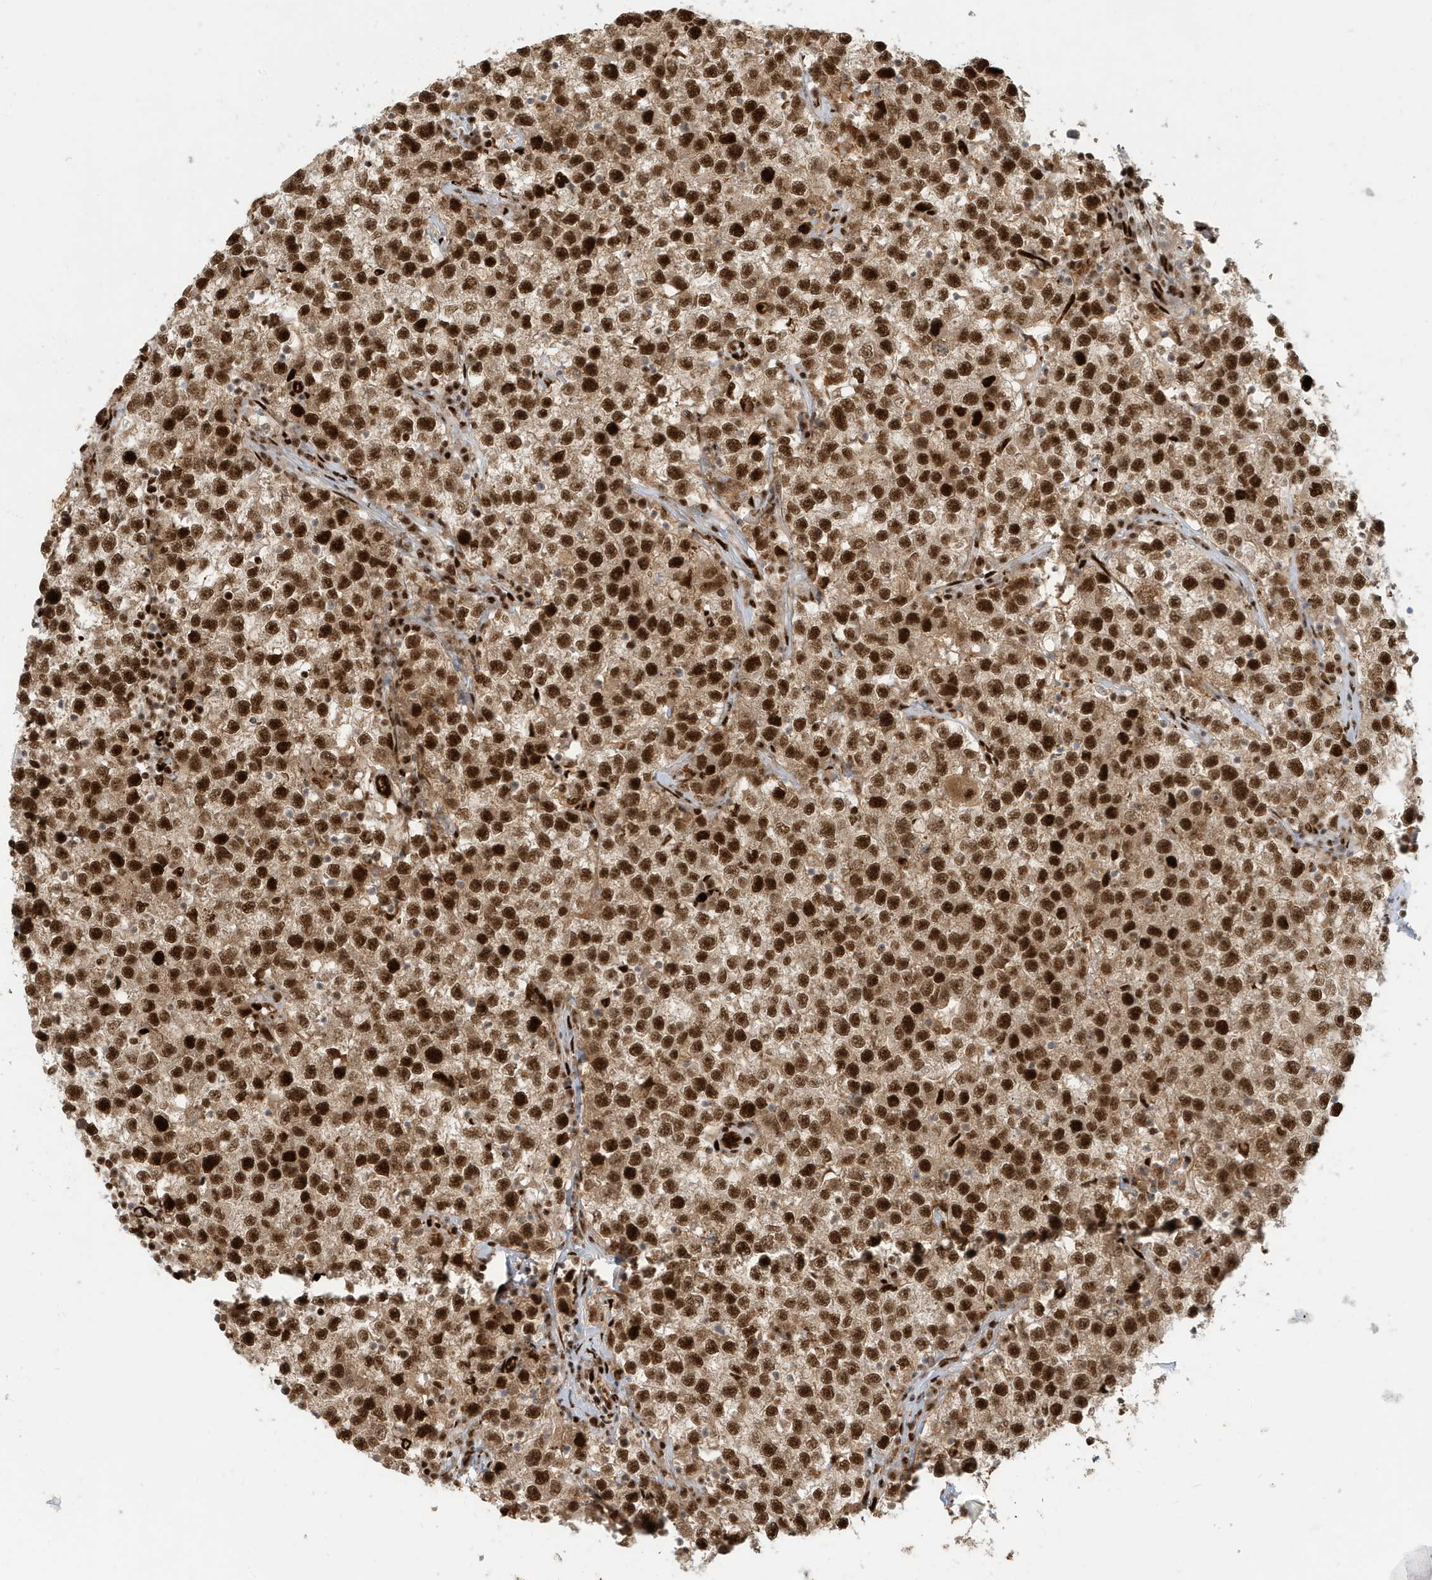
{"staining": {"intensity": "strong", "quantity": ">75%", "location": "nuclear"}, "tissue": "testis cancer", "cell_type": "Tumor cells", "image_type": "cancer", "snomed": [{"axis": "morphology", "description": "Seminoma, NOS"}, {"axis": "topography", "description": "Testis"}], "caption": "There is high levels of strong nuclear expression in tumor cells of testis cancer (seminoma), as demonstrated by immunohistochemical staining (brown color).", "gene": "CKS2", "patient": {"sex": "male", "age": 22}}